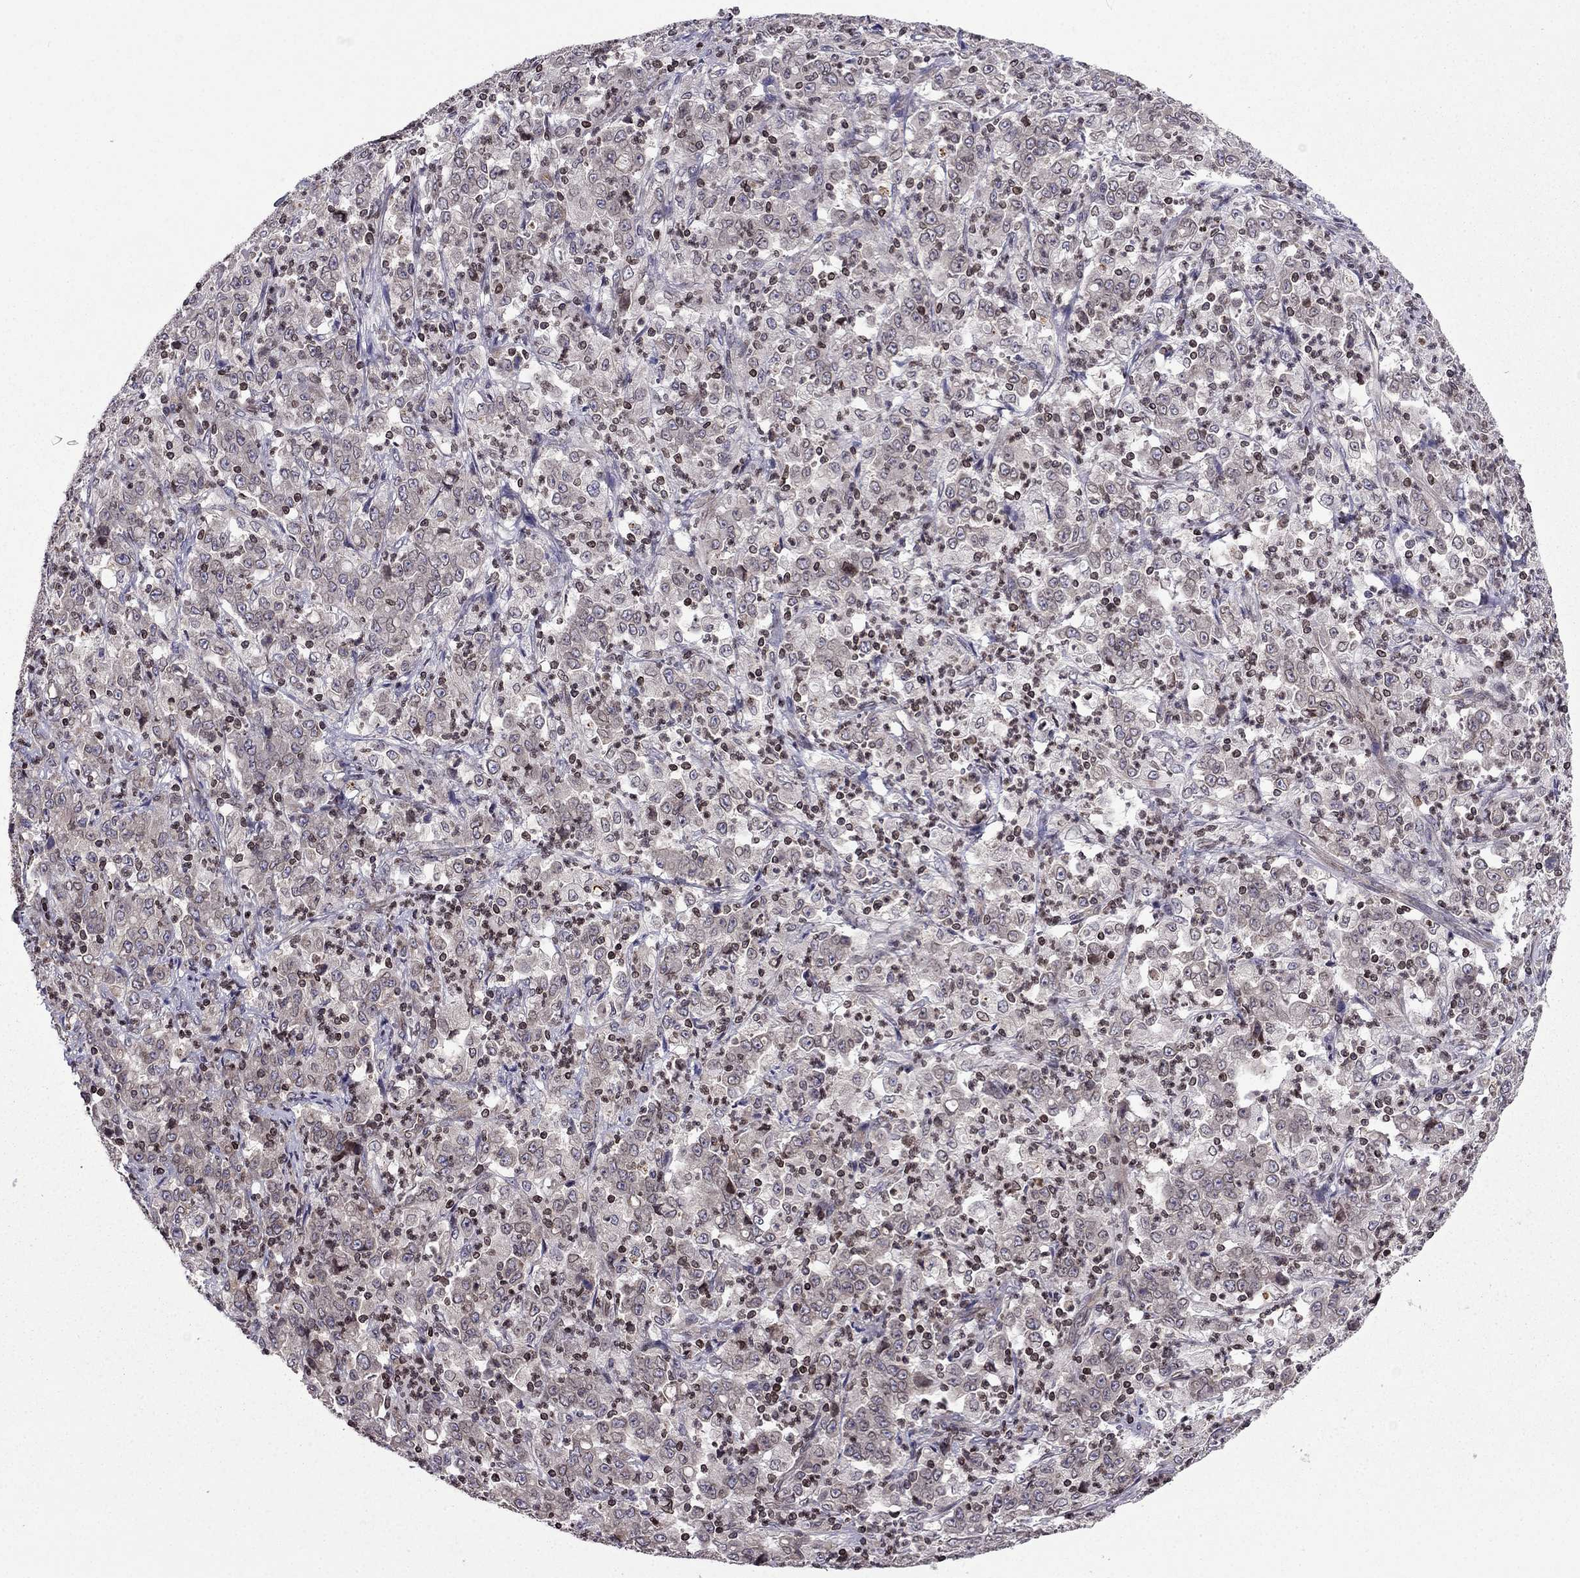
{"staining": {"intensity": "negative", "quantity": "none", "location": "none"}, "tissue": "stomach cancer", "cell_type": "Tumor cells", "image_type": "cancer", "snomed": [{"axis": "morphology", "description": "Adenocarcinoma, NOS"}, {"axis": "topography", "description": "Stomach, lower"}], "caption": "DAB (3,3'-diaminobenzidine) immunohistochemical staining of stomach cancer (adenocarcinoma) displays no significant expression in tumor cells.", "gene": "CDC42BPA", "patient": {"sex": "female", "age": 71}}